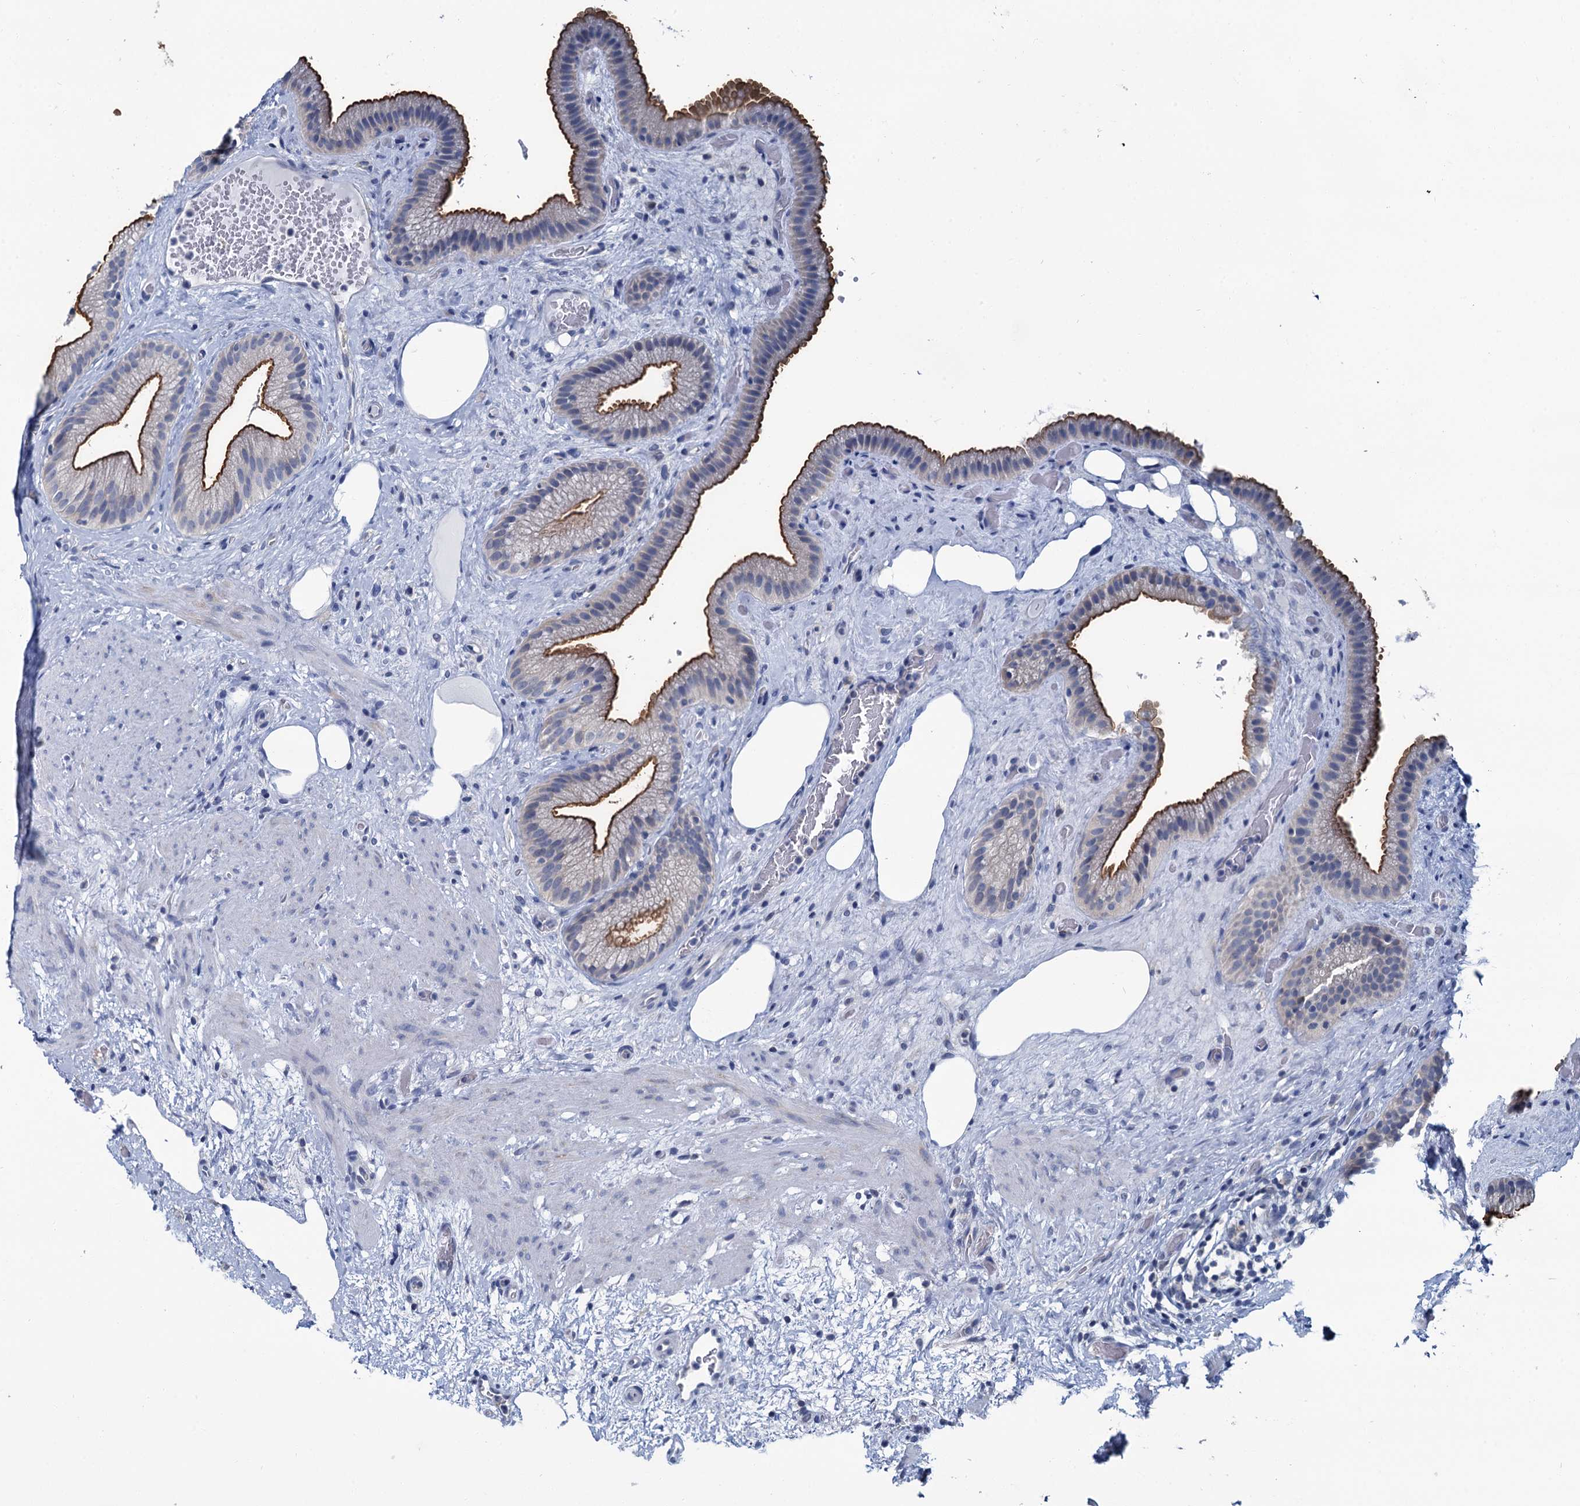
{"staining": {"intensity": "moderate", "quantity": "25%-75%", "location": "cytoplasmic/membranous"}, "tissue": "gallbladder", "cell_type": "Glandular cells", "image_type": "normal", "snomed": [{"axis": "morphology", "description": "Normal tissue, NOS"}, {"axis": "morphology", "description": "Inflammation, NOS"}, {"axis": "topography", "description": "Gallbladder"}], "caption": "IHC image of benign human gallbladder stained for a protein (brown), which exhibits medium levels of moderate cytoplasmic/membranous staining in approximately 25%-75% of glandular cells.", "gene": "MIOX", "patient": {"sex": "male", "age": 51}}